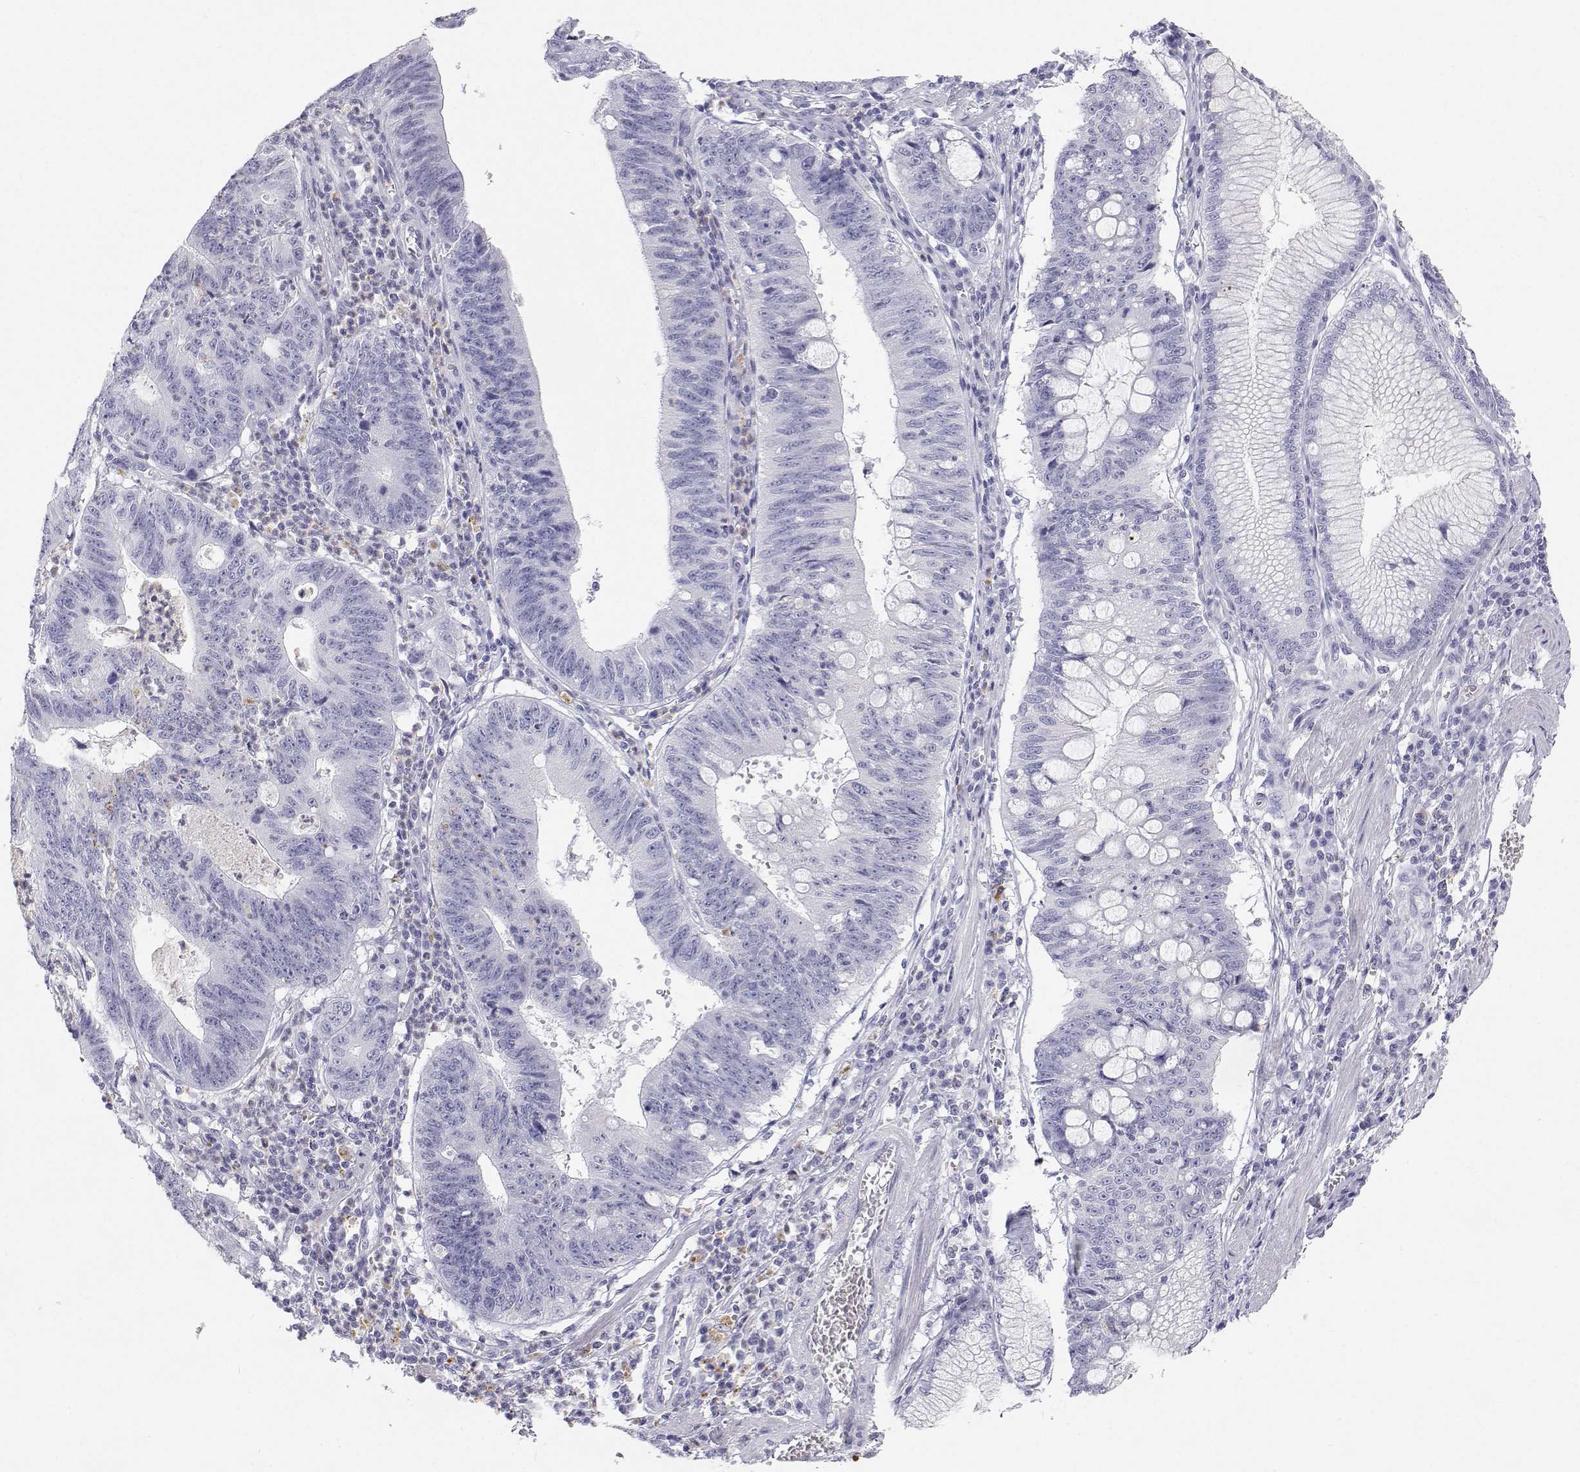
{"staining": {"intensity": "negative", "quantity": "none", "location": "none"}, "tissue": "stomach cancer", "cell_type": "Tumor cells", "image_type": "cancer", "snomed": [{"axis": "morphology", "description": "Adenocarcinoma, NOS"}, {"axis": "topography", "description": "Stomach"}], "caption": "Tumor cells show no significant protein expression in stomach cancer.", "gene": "SFTPB", "patient": {"sex": "male", "age": 59}}